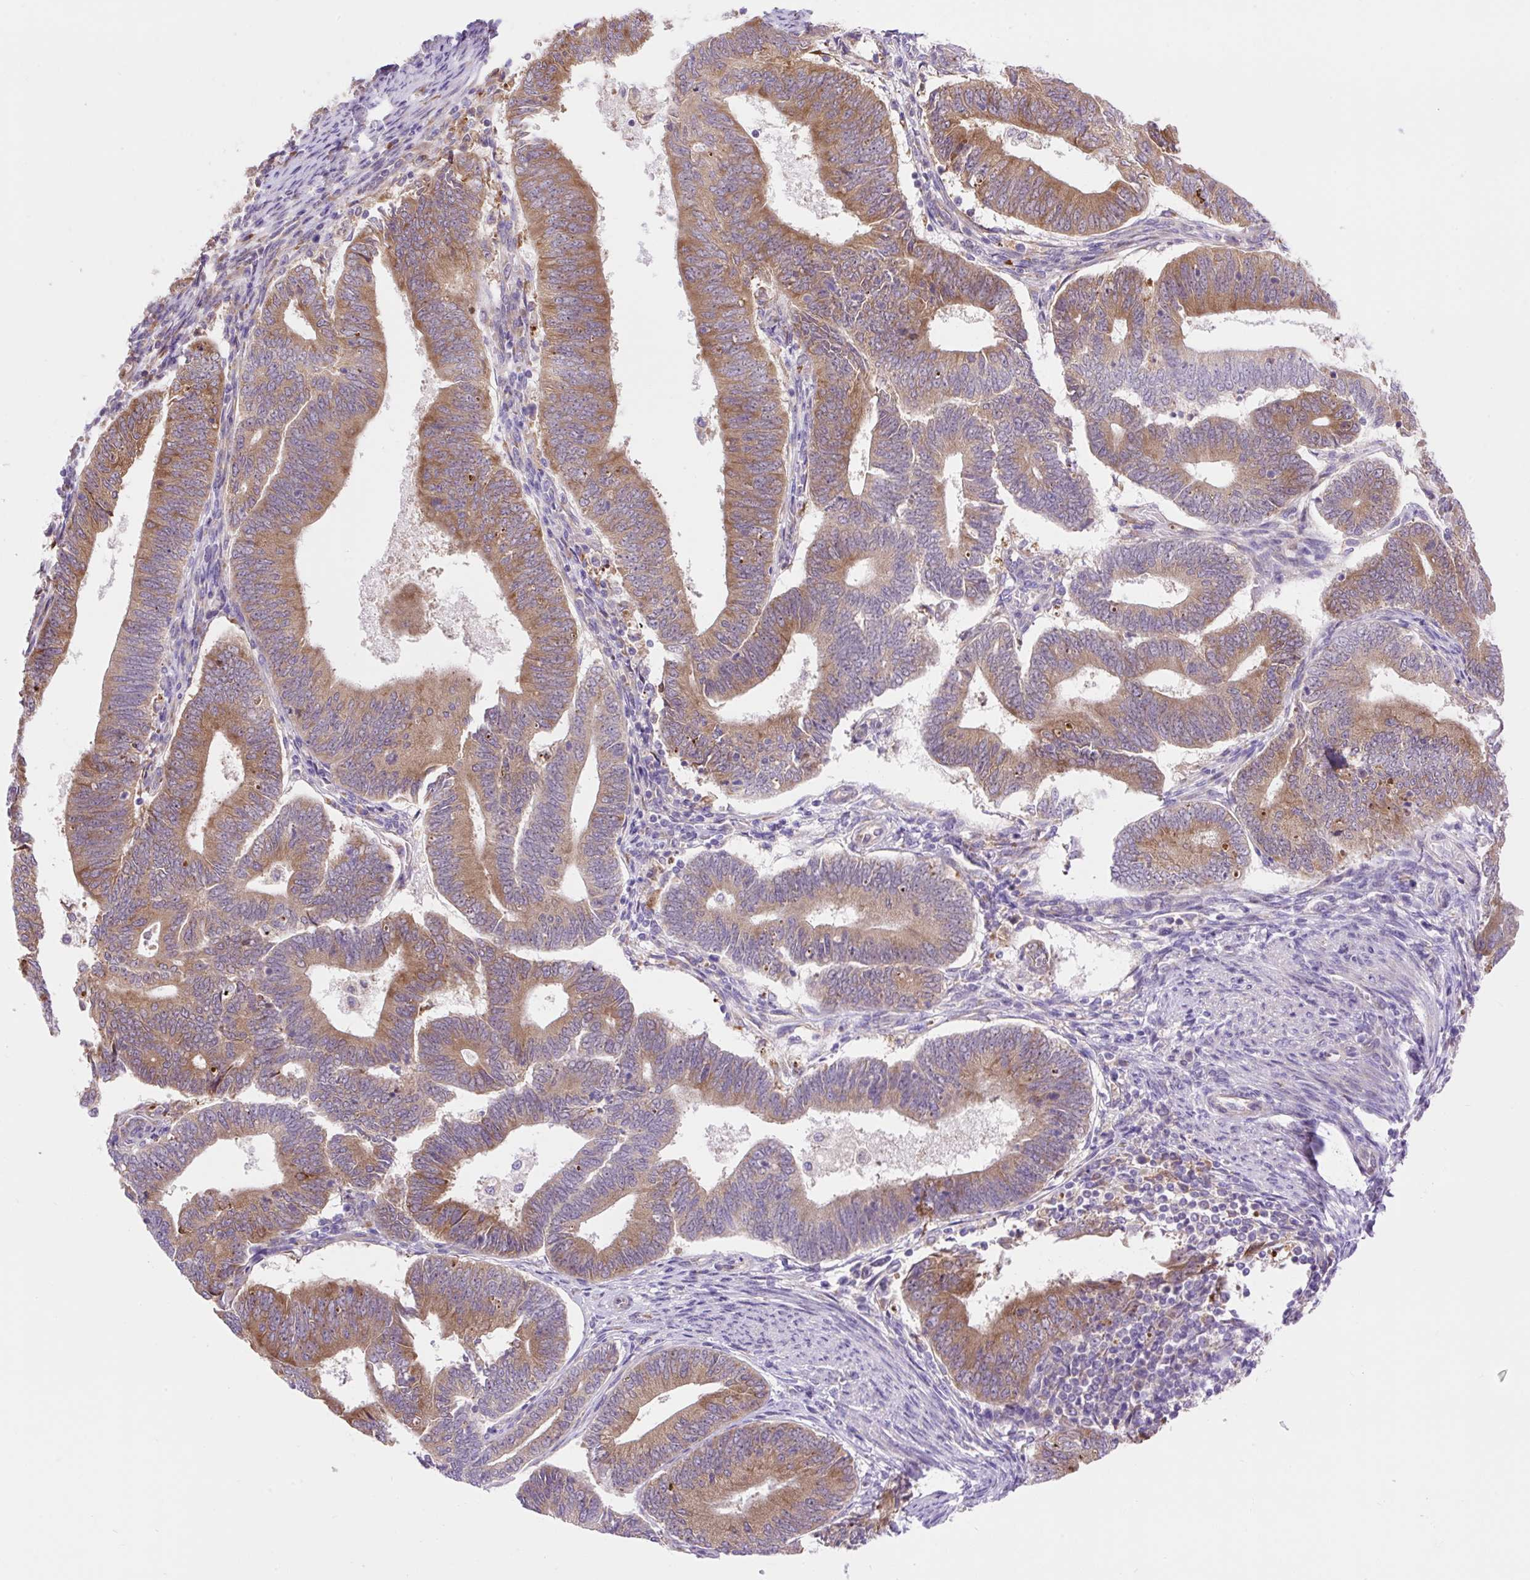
{"staining": {"intensity": "moderate", "quantity": ">75%", "location": "cytoplasmic/membranous"}, "tissue": "endometrial cancer", "cell_type": "Tumor cells", "image_type": "cancer", "snomed": [{"axis": "morphology", "description": "Adenocarcinoma, NOS"}, {"axis": "topography", "description": "Endometrium"}], "caption": "Tumor cells show medium levels of moderate cytoplasmic/membranous staining in approximately >75% of cells in human endometrial cancer (adenocarcinoma).", "gene": "GPR45", "patient": {"sex": "female", "age": 70}}